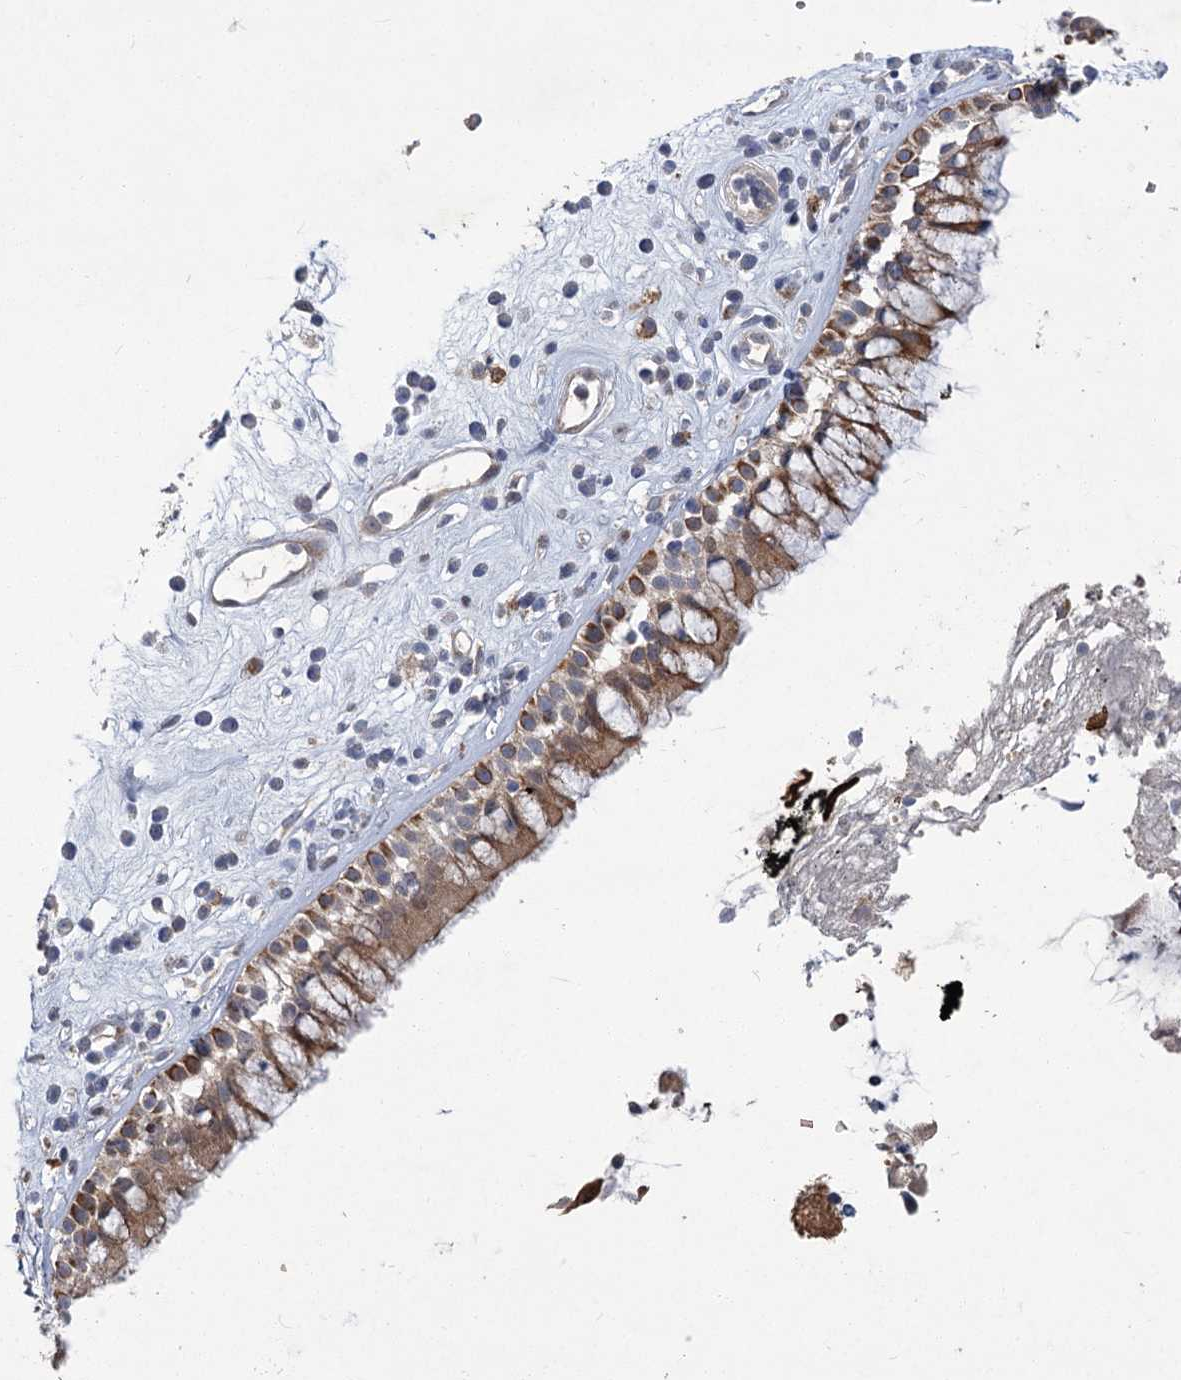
{"staining": {"intensity": "moderate", "quantity": ">75%", "location": "cytoplasmic/membranous"}, "tissue": "nasopharynx", "cell_type": "Respiratory epithelial cells", "image_type": "normal", "snomed": [{"axis": "morphology", "description": "Normal tissue, NOS"}, {"axis": "morphology", "description": "Inflammation, NOS"}, {"axis": "topography", "description": "Nasopharynx"}], "caption": "The immunohistochemical stain labels moderate cytoplasmic/membranous expression in respiratory epithelial cells of unremarkable nasopharynx. (brown staining indicates protein expression, while blue staining denotes nuclei).", "gene": "GCNT4", "patient": {"sex": "male", "age": 29}}